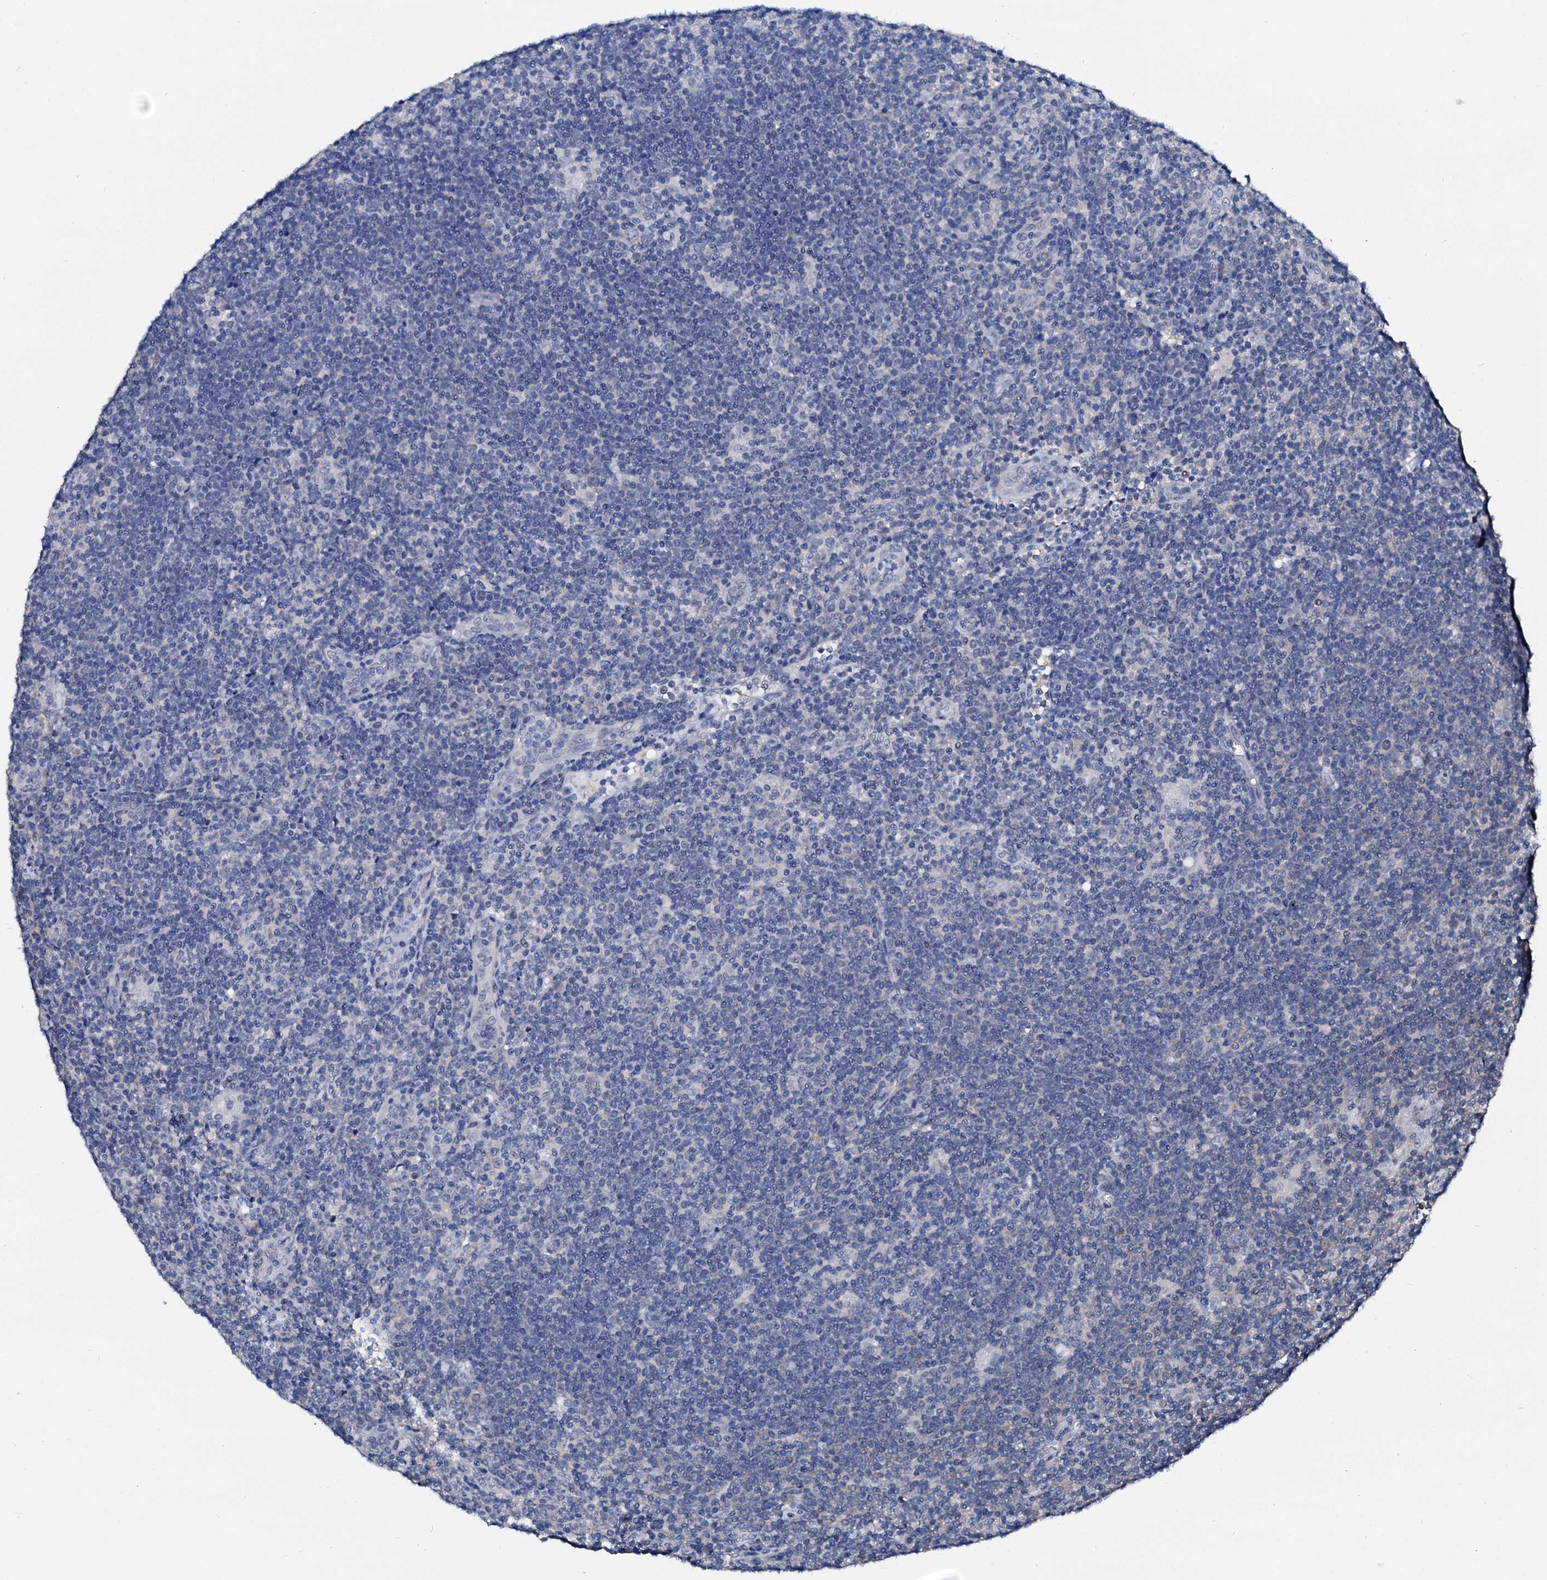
{"staining": {"intensity": "negative", "quantity": "none", "location": "none"}, "tissue": "lymphoma", "cell_type": "Tumor cells", "image_type": "cancer", "snomed": [{"axis": "morphology", "description": "Hodgkin's disease, NOS"}, {"axis": "topography", "description": "Lymph node"}], "caption": "DAB (3,3'-diaminobenzidine) immunohistochemical staining of human Hodgkin's disease displays no significant positivity in tumor cells.", "gene": "CSN2", "patient": {"sex": "female", "age": 57}}